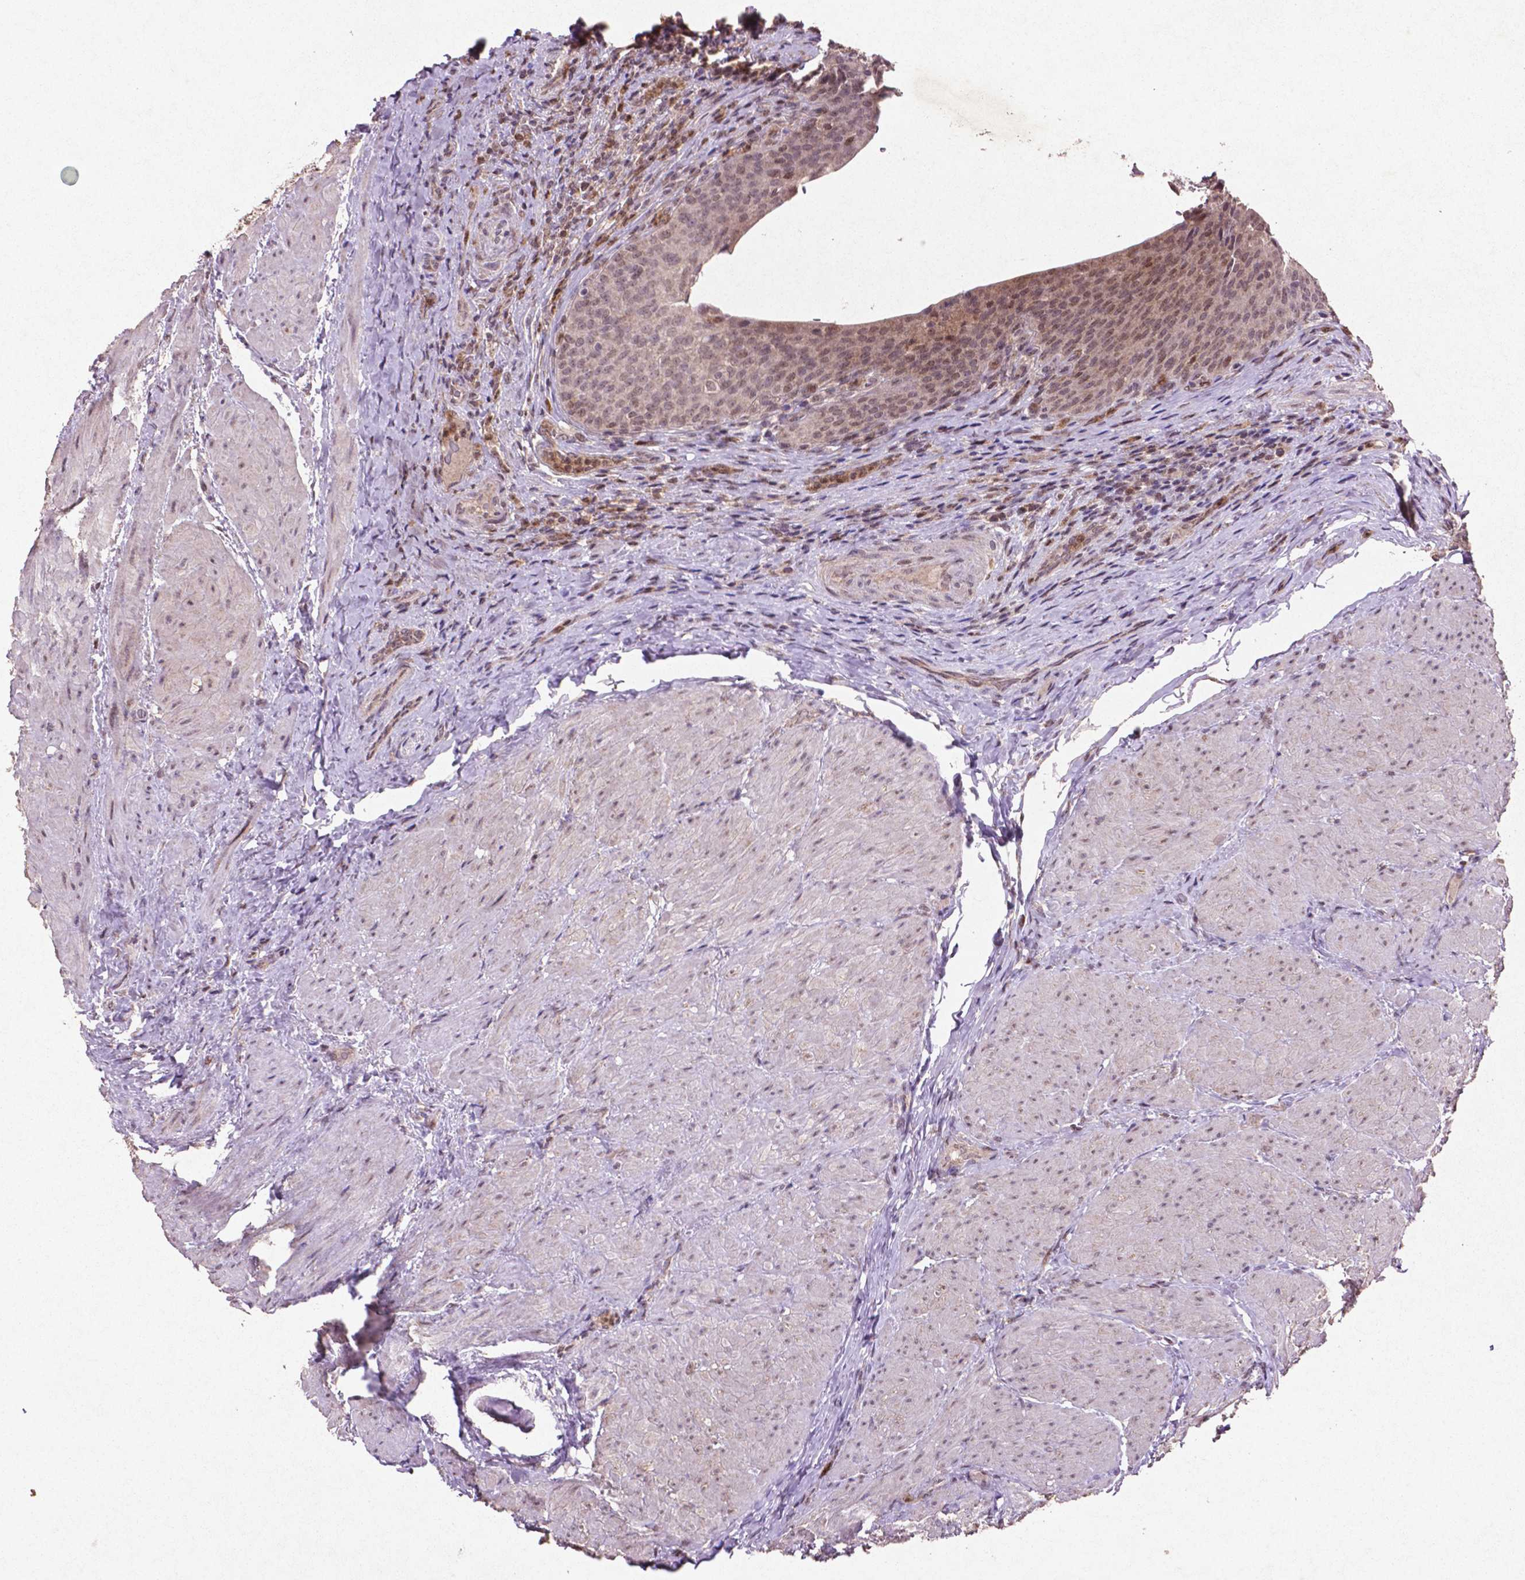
{"staining": {"intensity": "weak", "quantity": "25%-75%", "location": "cytoplasmic/membranous,nuclear"}, "tissue": "urinary bladder", "cell_type": "Urothelial cells", "image_type": "normal", "snomed": [{"axis": "morphology", "description": "Normal tissue, NOS"}, {"axis": "topography", "description": "Urinary bladder"}, {"axis": "topography", "description": "Peripheral nerve tissue"}], "caption": "Protein expression analysis of normal urinary bladder demonstrates weak cytoplasmic/membranous,nuclear expression in about 25%-75% of urothelial cells.", "gene": "GLRX", "patient": {"sex": "male", "age": 66}}